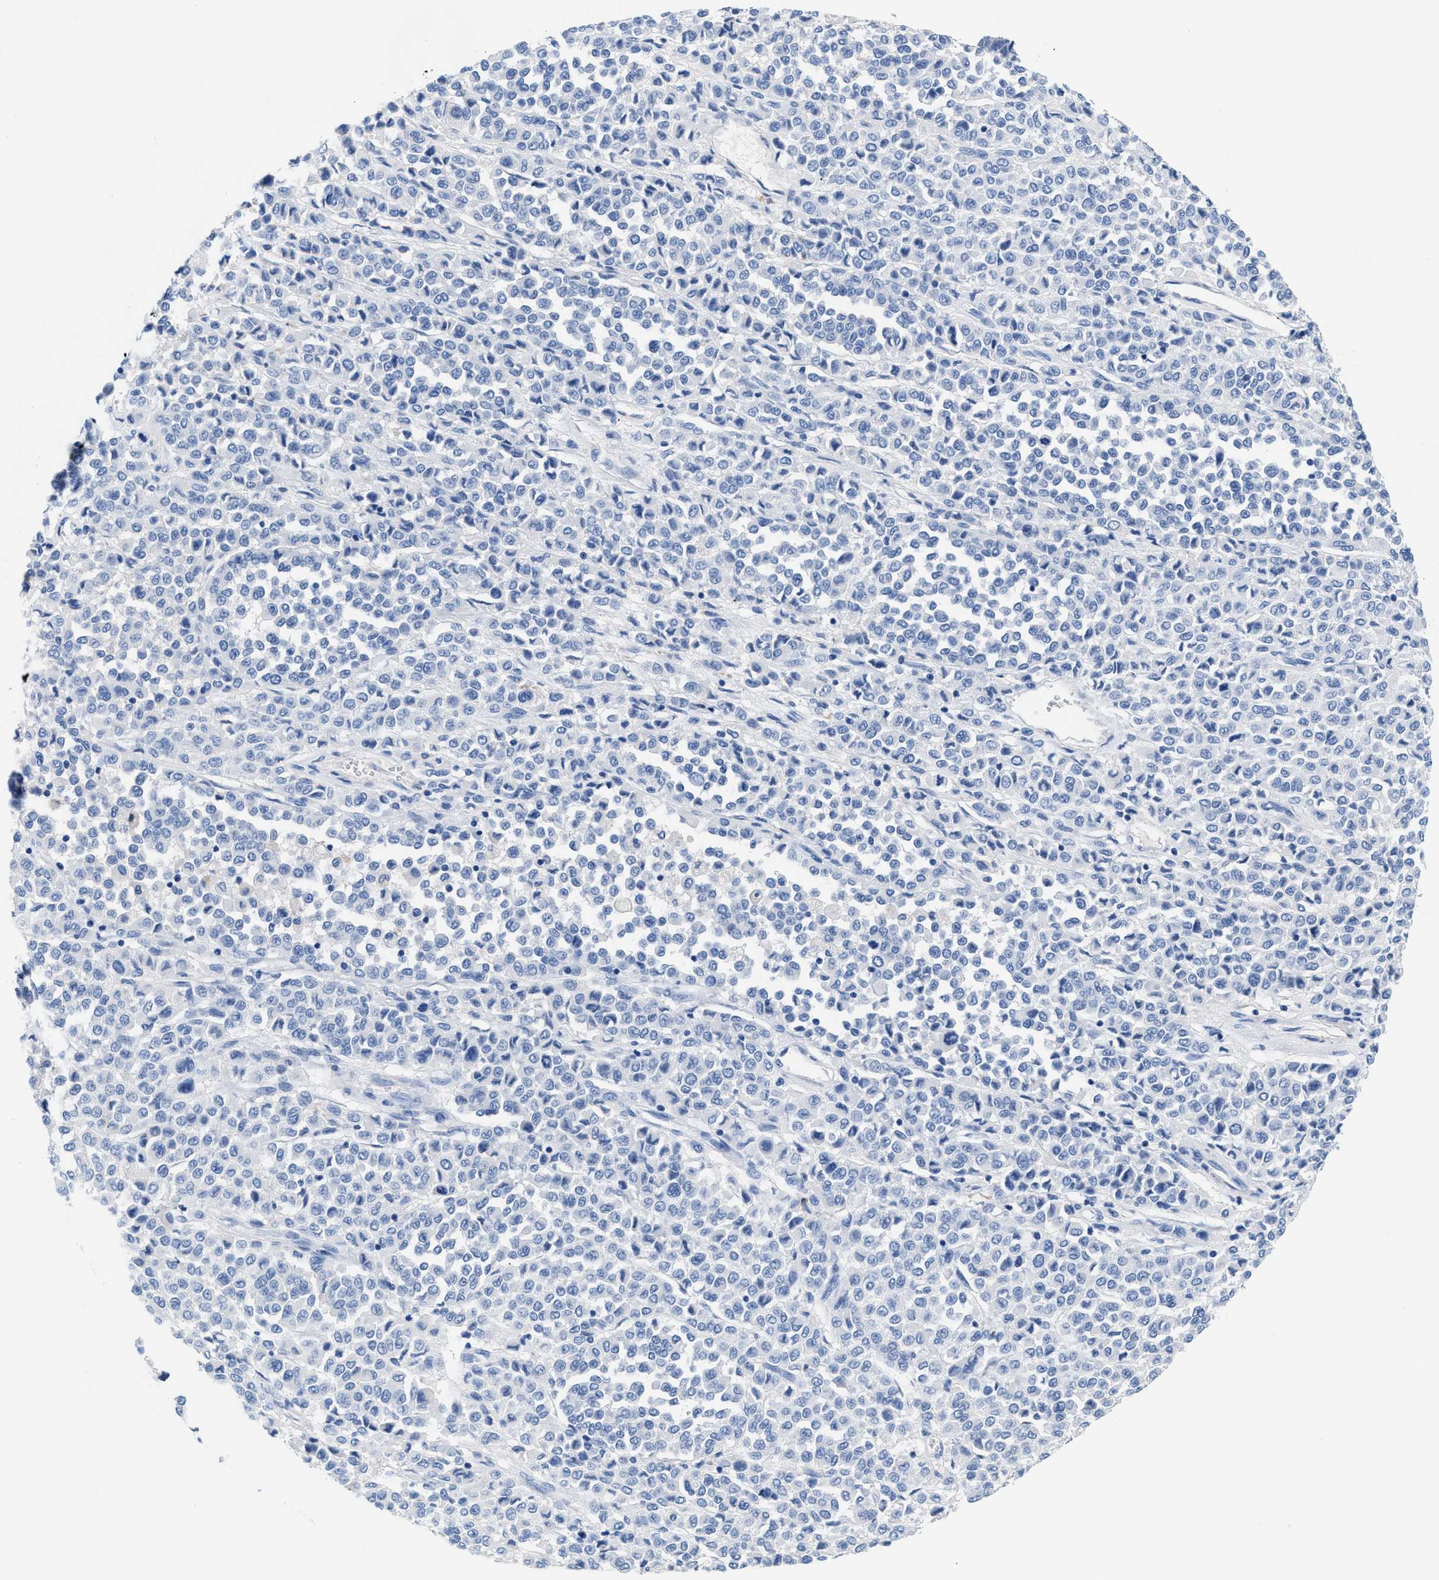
{"staining": {"intensity": "negative", "quantity": "none", "location": "none"}, "tissue": "melanoma", "cell_type": "Tumor cells", "image_type": "cancer", "snomed": [{"axis": "morphology", "description": "Malignant melanoma, Metastatic site"}, {"axis": "topography", "description": "Pancreas"}], "caption": "Protein analysis of melanoma reveals no significant expression in tumor cells.", "gene": "SLFN13", "patient": {"sex": "female", "age": 30}}